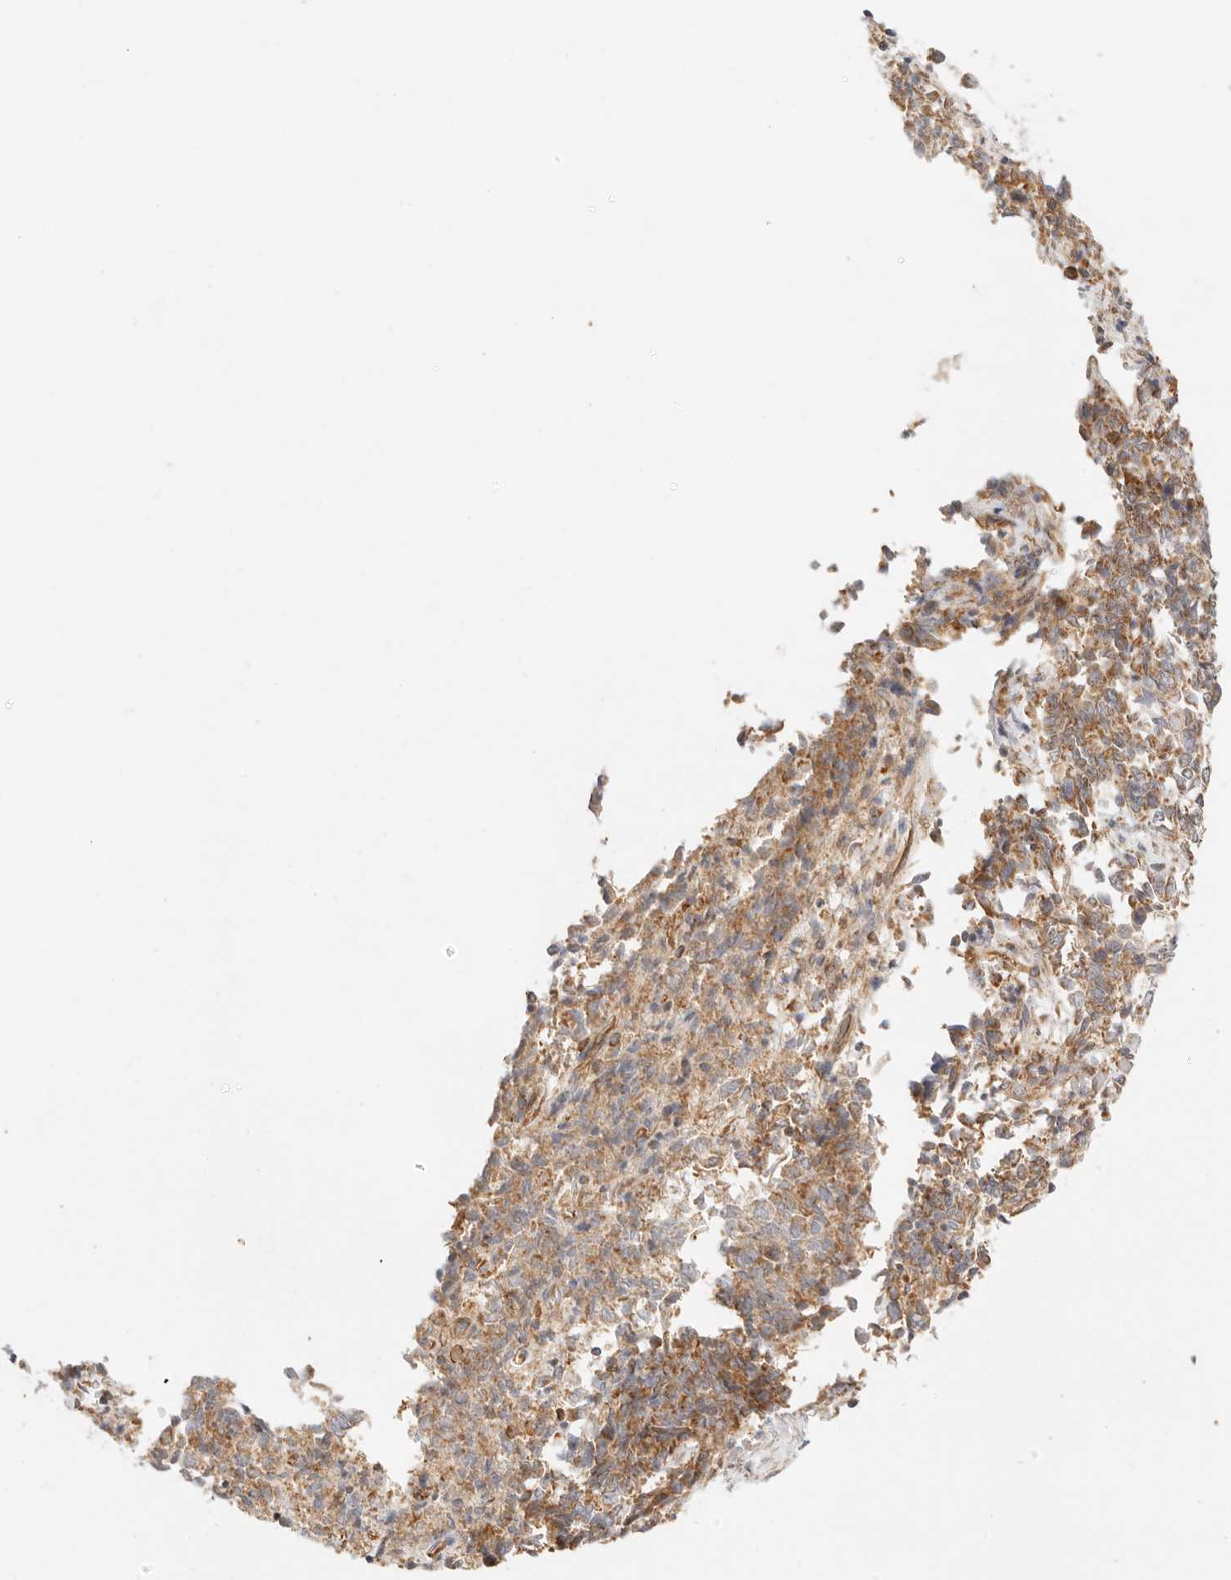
{"staining": {"intensity": "moderate", "quantity": ">75%", "location": "cytoplasmic/membranous"}, "tissue": "endometrial cancer", "cell_type": "Tumor cells", "image_type": "cancer", "snomed": [{"axis": "morphology", "description": "Adenocarcinoma, NOS"}, {"axis": "topography", "description": "Endometrium"}], "caption": "Adenocarcinoma (endometrial) stained for a protein (brown) shows moderate cytoplasmic/membranous positive positivity in approximately >75% of tumor cells.", "gene": "ZC3H11A", "patient": {"sex": "female", "age": 80}}